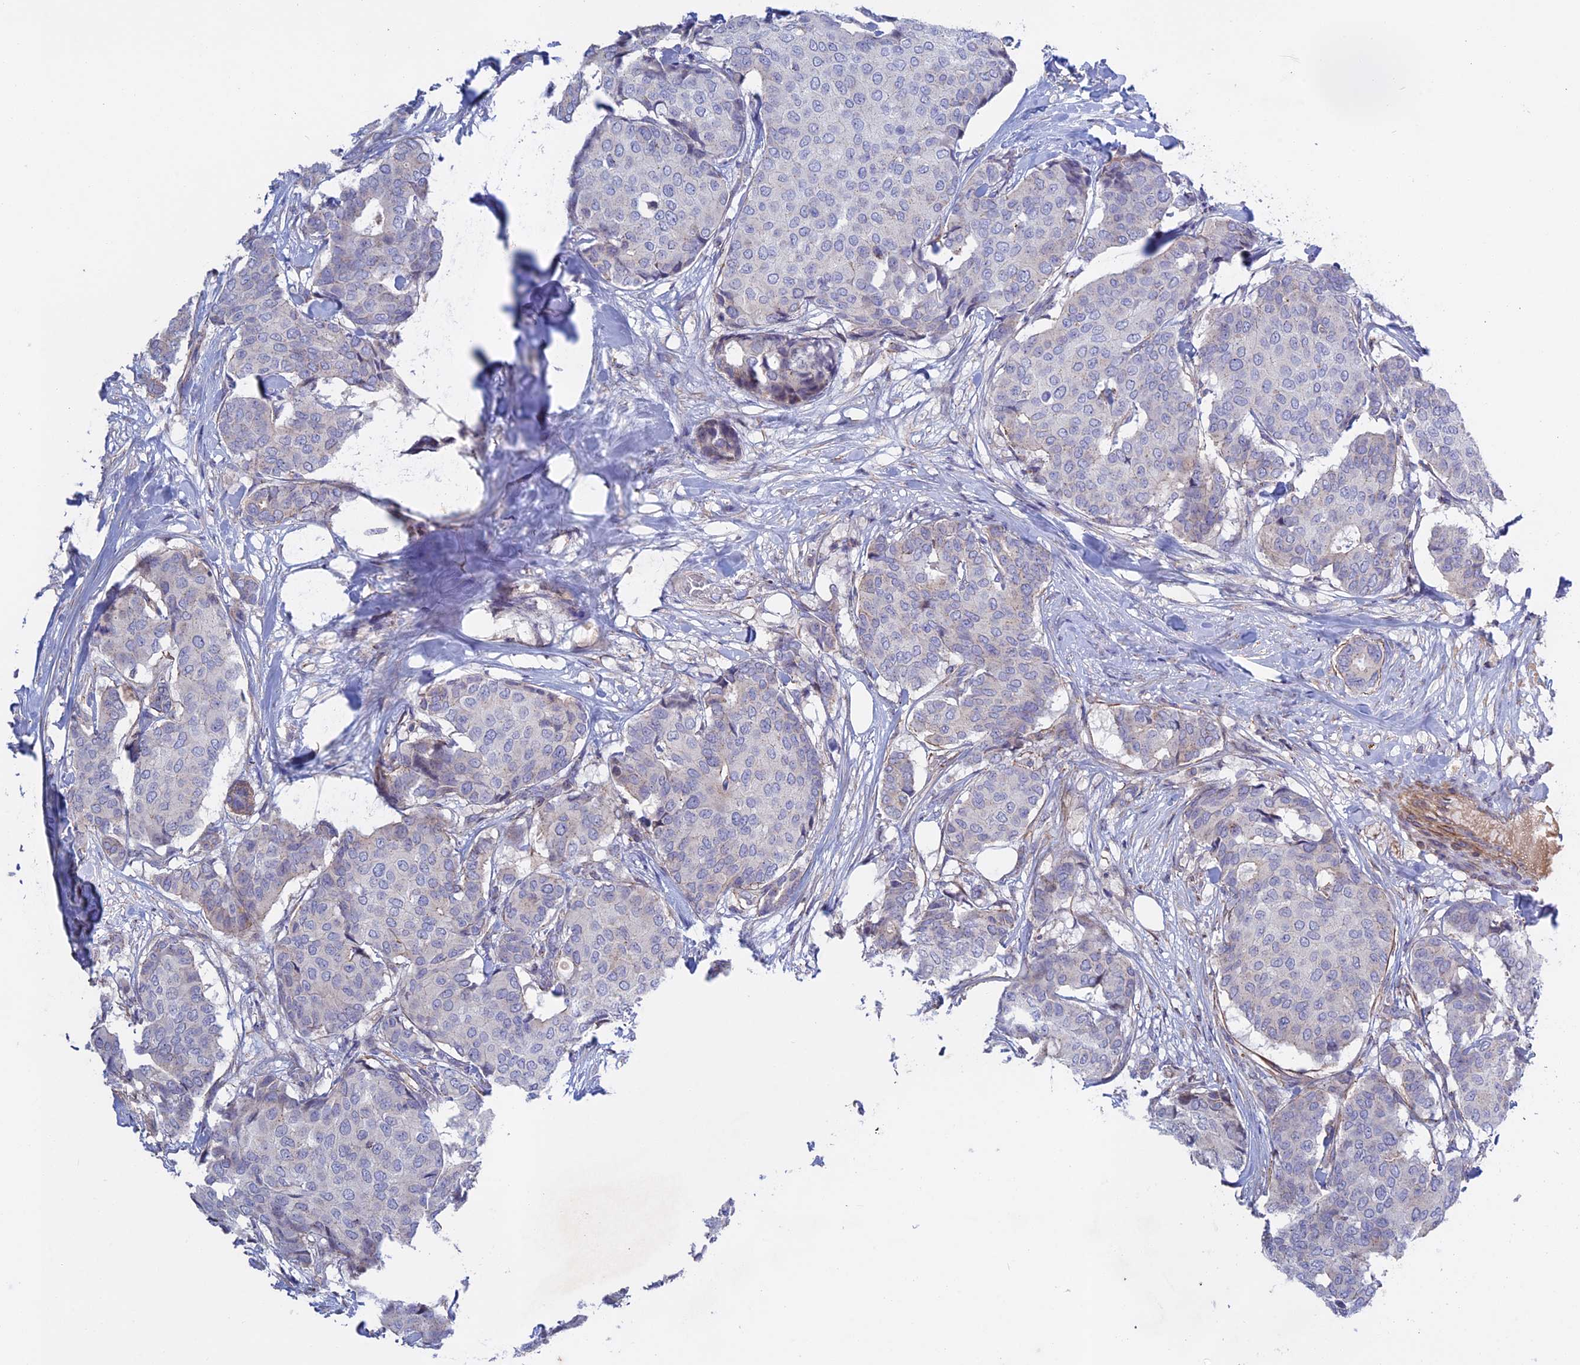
{"staining": {"intensity": "negative", "quantity": "none", "location": "none"}, "tissue": "breast cancer", "cell_type": "Tumor cells", "image_type": "cancer", "snomed": [{"axis": "morphology", "description": "Duct carcinoma"}, {"axis": "topography", "description": "Breast"}], "caption": "A high-resolution micrograph shows immunohistochemistry staining of breast cancer, which shows no significant expression in tumor cells.", "gene": "LYPD5", "patient": {"sex": "female", "age": 75}}